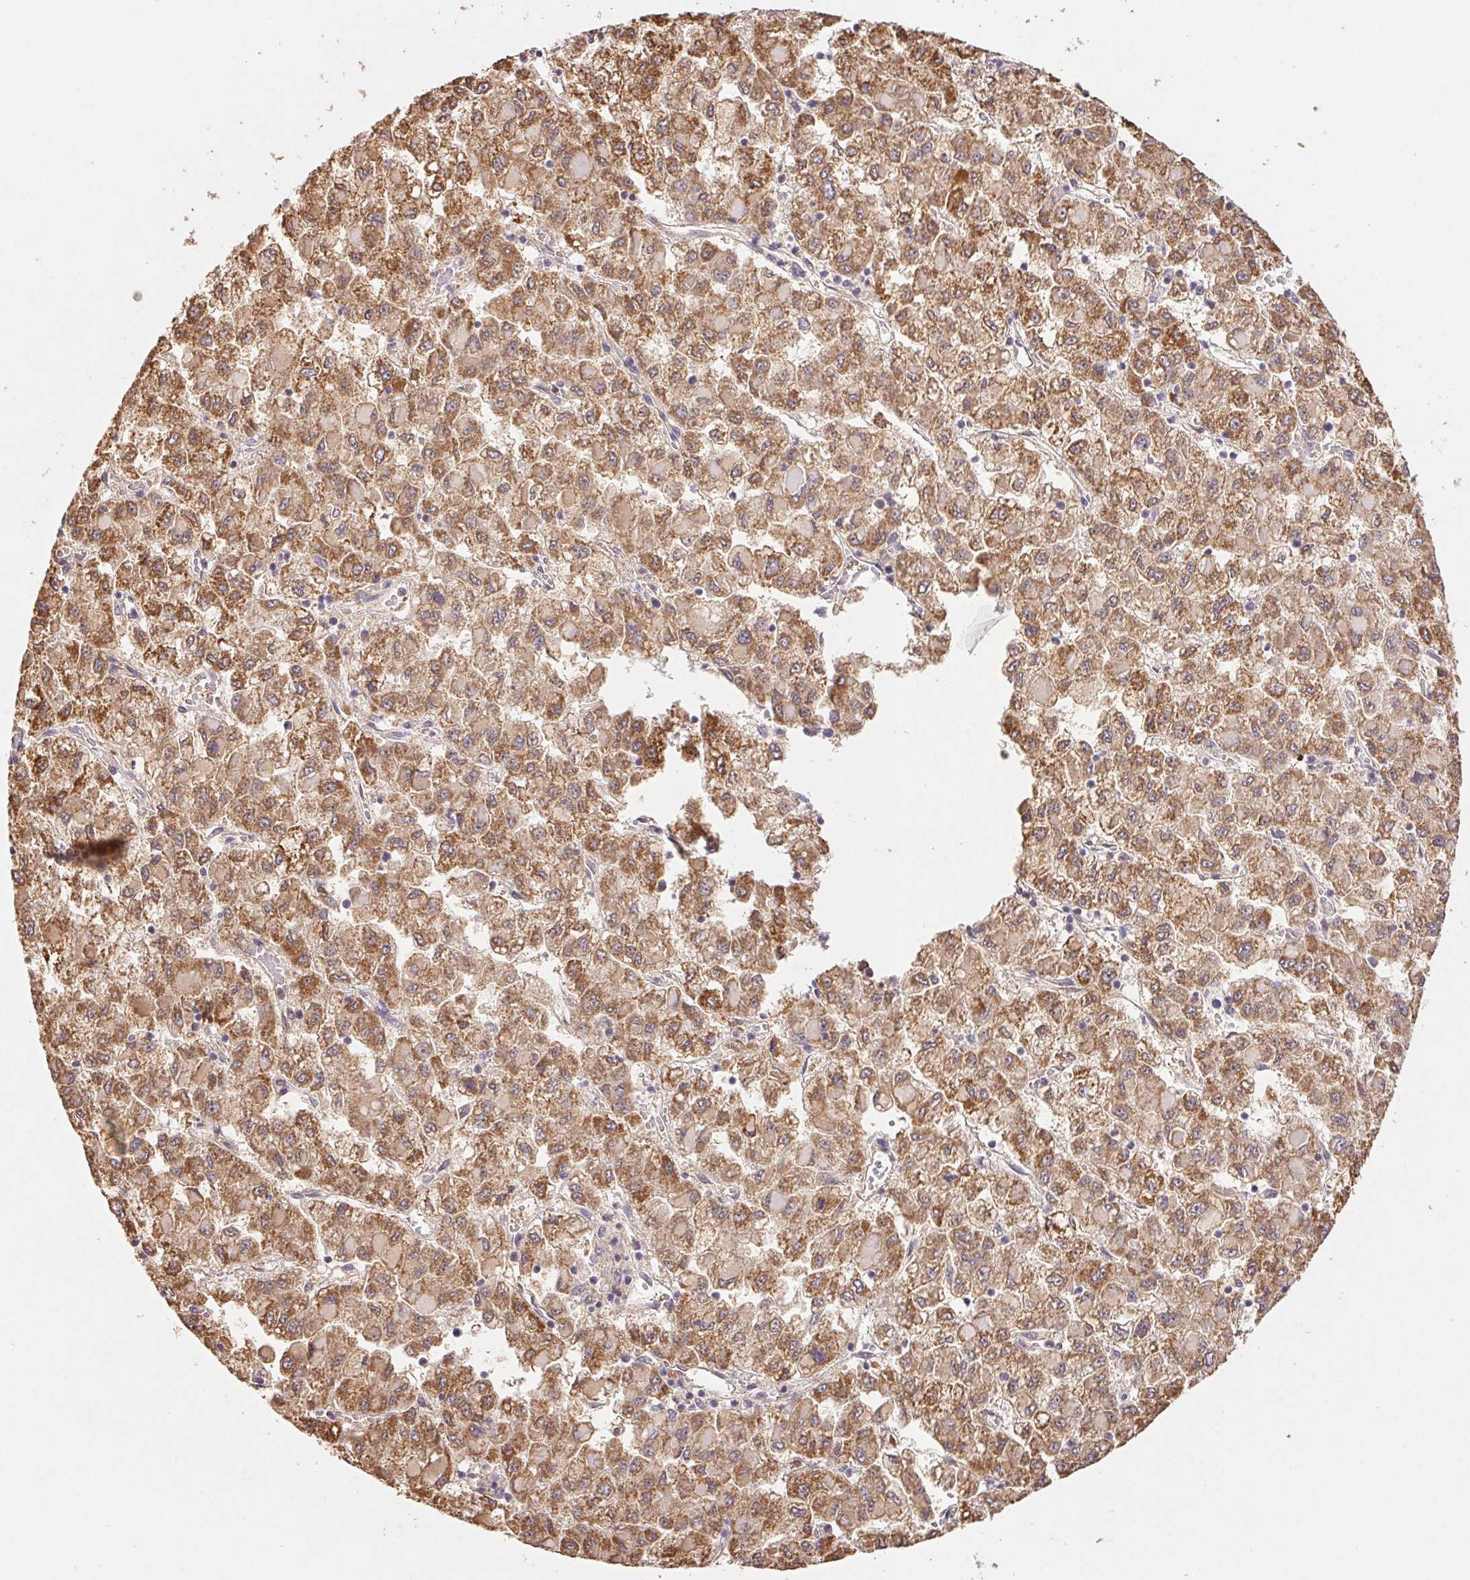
{"staining": {"intensity": "moderate", "quantity": ">75%", "location": "cytoplasmic/membranous"}, "tissue": "liver cancer", "cell_type": "Tumor cells", "image_type": "cancer", "snomed": [{"axis": "morphology", "description": "Carcinoma, Hepatocellular, NOS"}, {"axis": "topography", "description": "Liver"}], "caption": "High-magnification brightfield microscopy of liver hepatocellular carcinoma stained with DAB (brown) and counterstained with hematoxylin (blue). tumor cells exhibit moderate cytoplasmic/membranous staining is seen in approximately>75% of cells. (Stains: DAB in brown, nuclei in blue, Microscopy: brightfield microscopy at high magnification).", "gene": "RAB11A", "patient": {"sex": "male", "age": 40}}